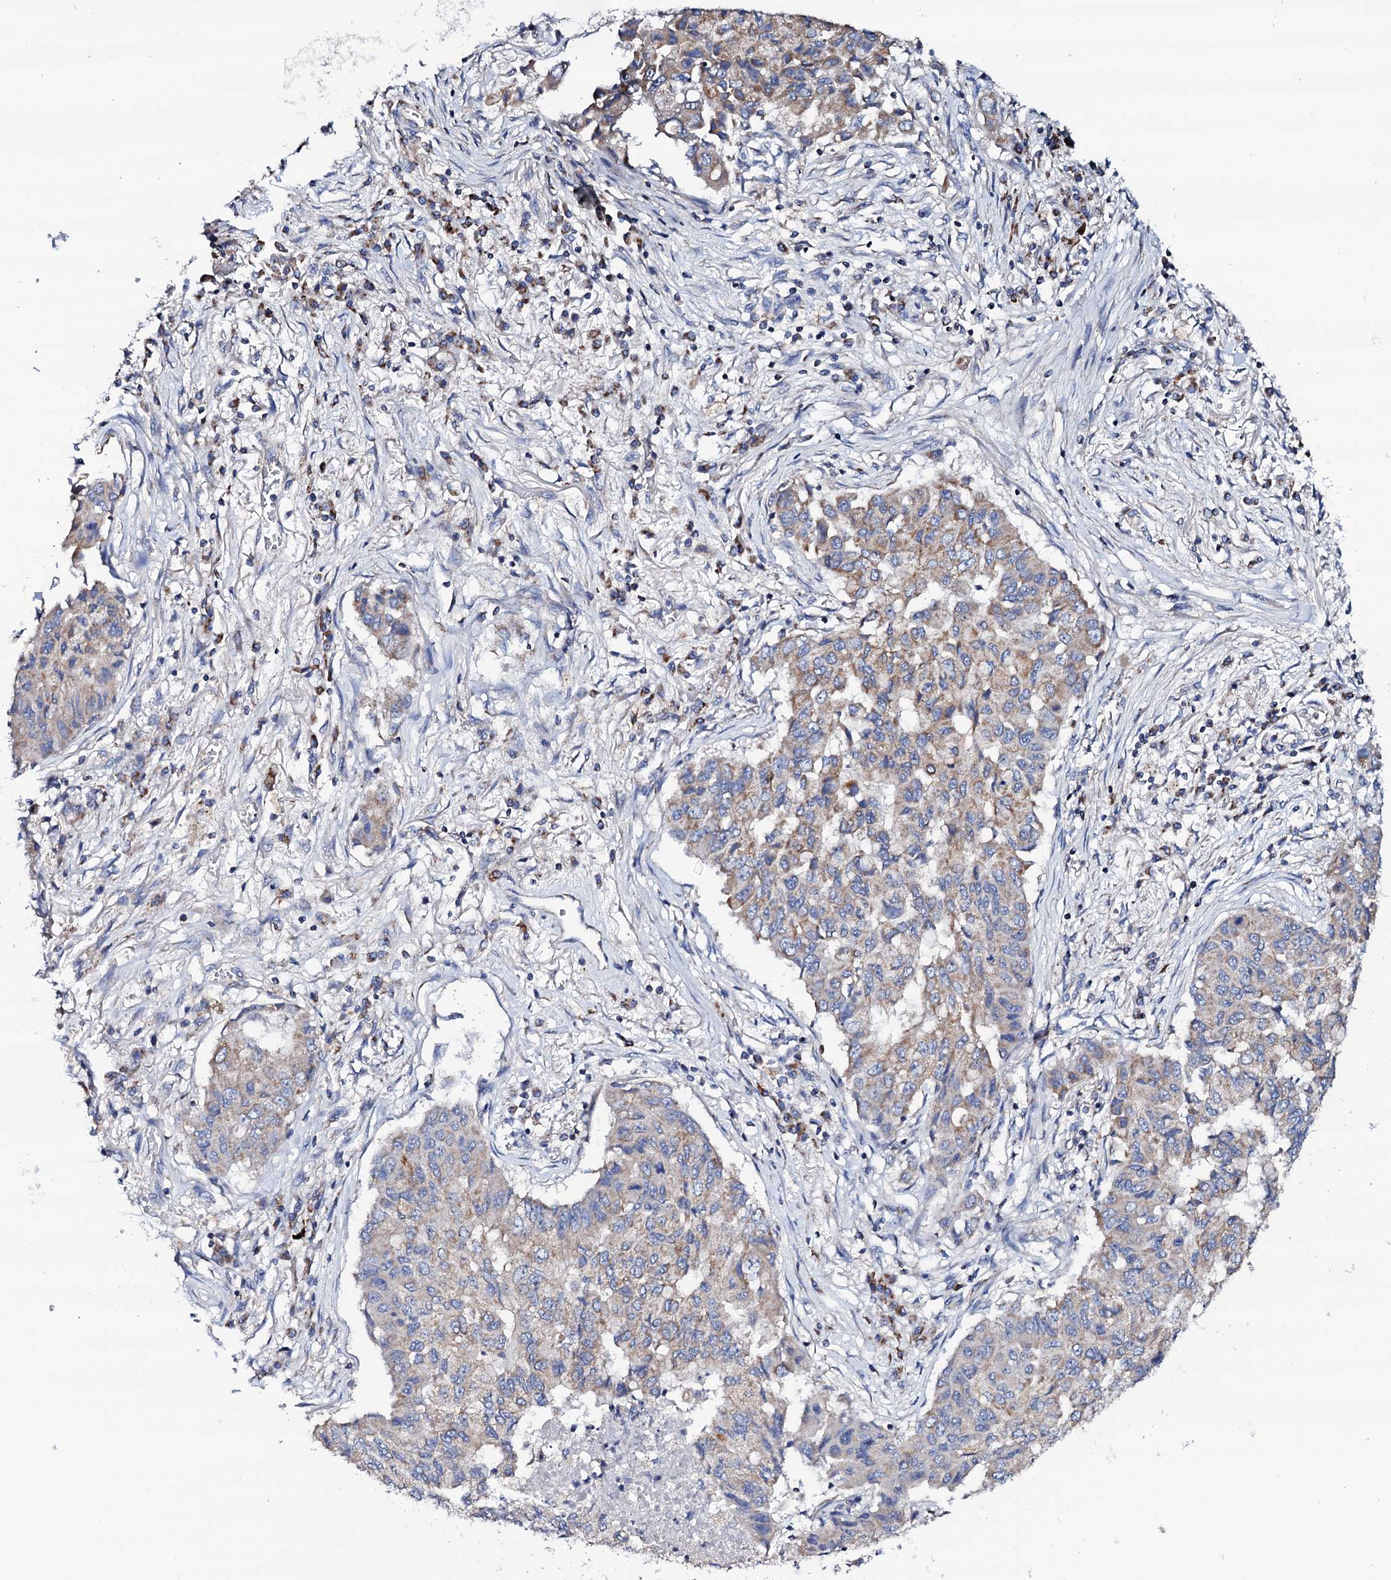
{"staining": {"intensity": "weak", "quantity": "<25%", "location": "cytoplasmic/membranous"}, "tissue": "lung cancer", "cell_type": "Tumor cells", "image_type": "cancer", "snomed": [{"axis": "morphology", "description": "Squamous cell carcinoma, NOS"}, {"axis": "topography", "description": "Lung"}], "caption": "Immunohistochemistry micrograph of neoplastic tissue: lung cancer stained with DAB (3,3'-diaminobenzidine) displays no significant protein expression in tumor cells.", "gene": "TCAF2", "patient": {"sex": "male", "age": 74}}